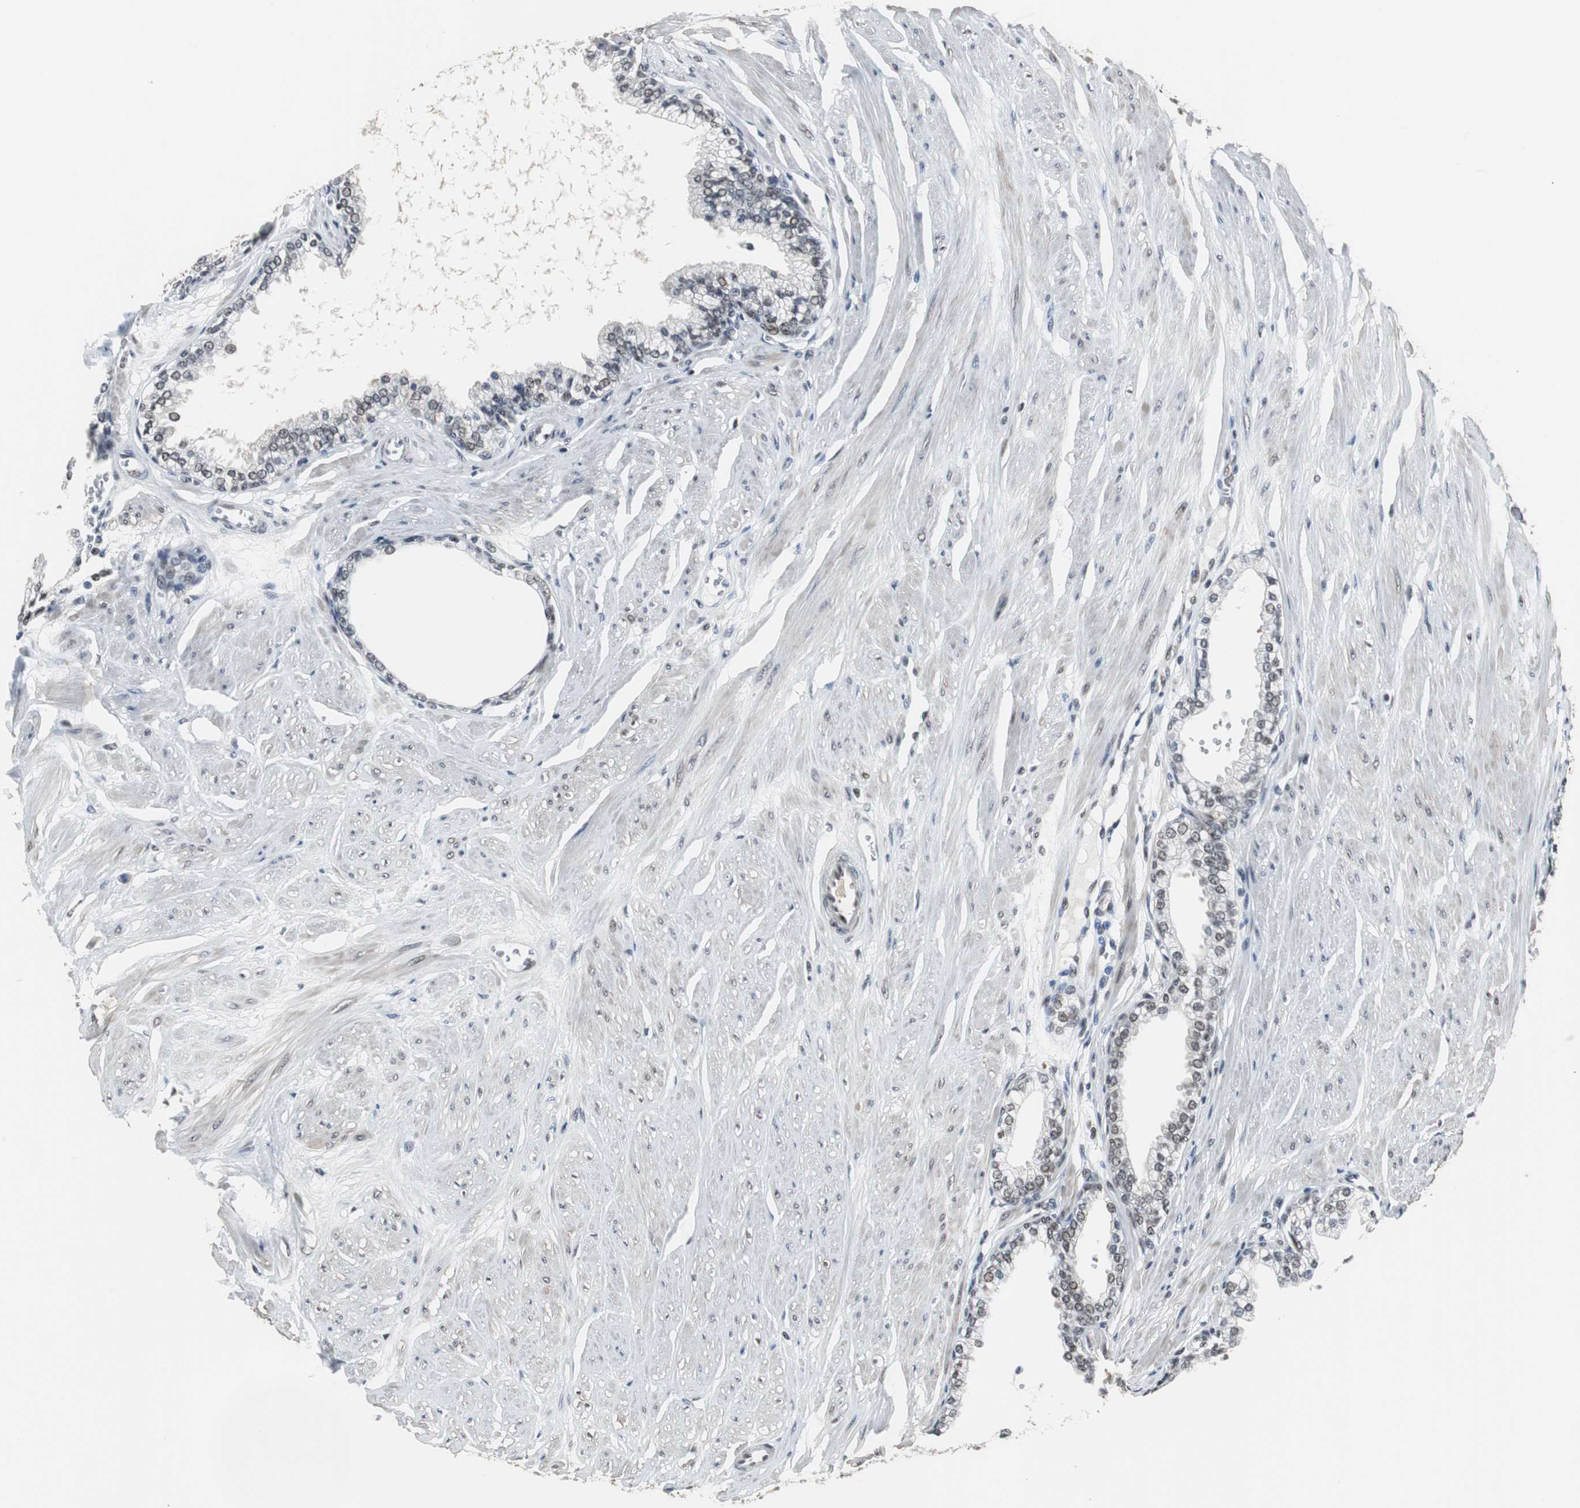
{"staining": {"intensity": "weak", "quantity": "25%-75%", "location": "nuclear"}, "tissue": "prostate", "cell_type": "Glandular cells", "image_type": "normal", "snomed": [{"axis": "morphology", "description": "Normal tissue, NOS"}, {"axis": "topography", "description": "Prostate"}], "caption": "Benign prostate was stained to show a protein in brown. There is low levels of weak nuclear staining in about 25%-75% of glandular cells. (Brightfield microscopy of DAB IHC at high magnification).", "gene": "TAF7", "patient": {"sex": "male", "age": 64}}